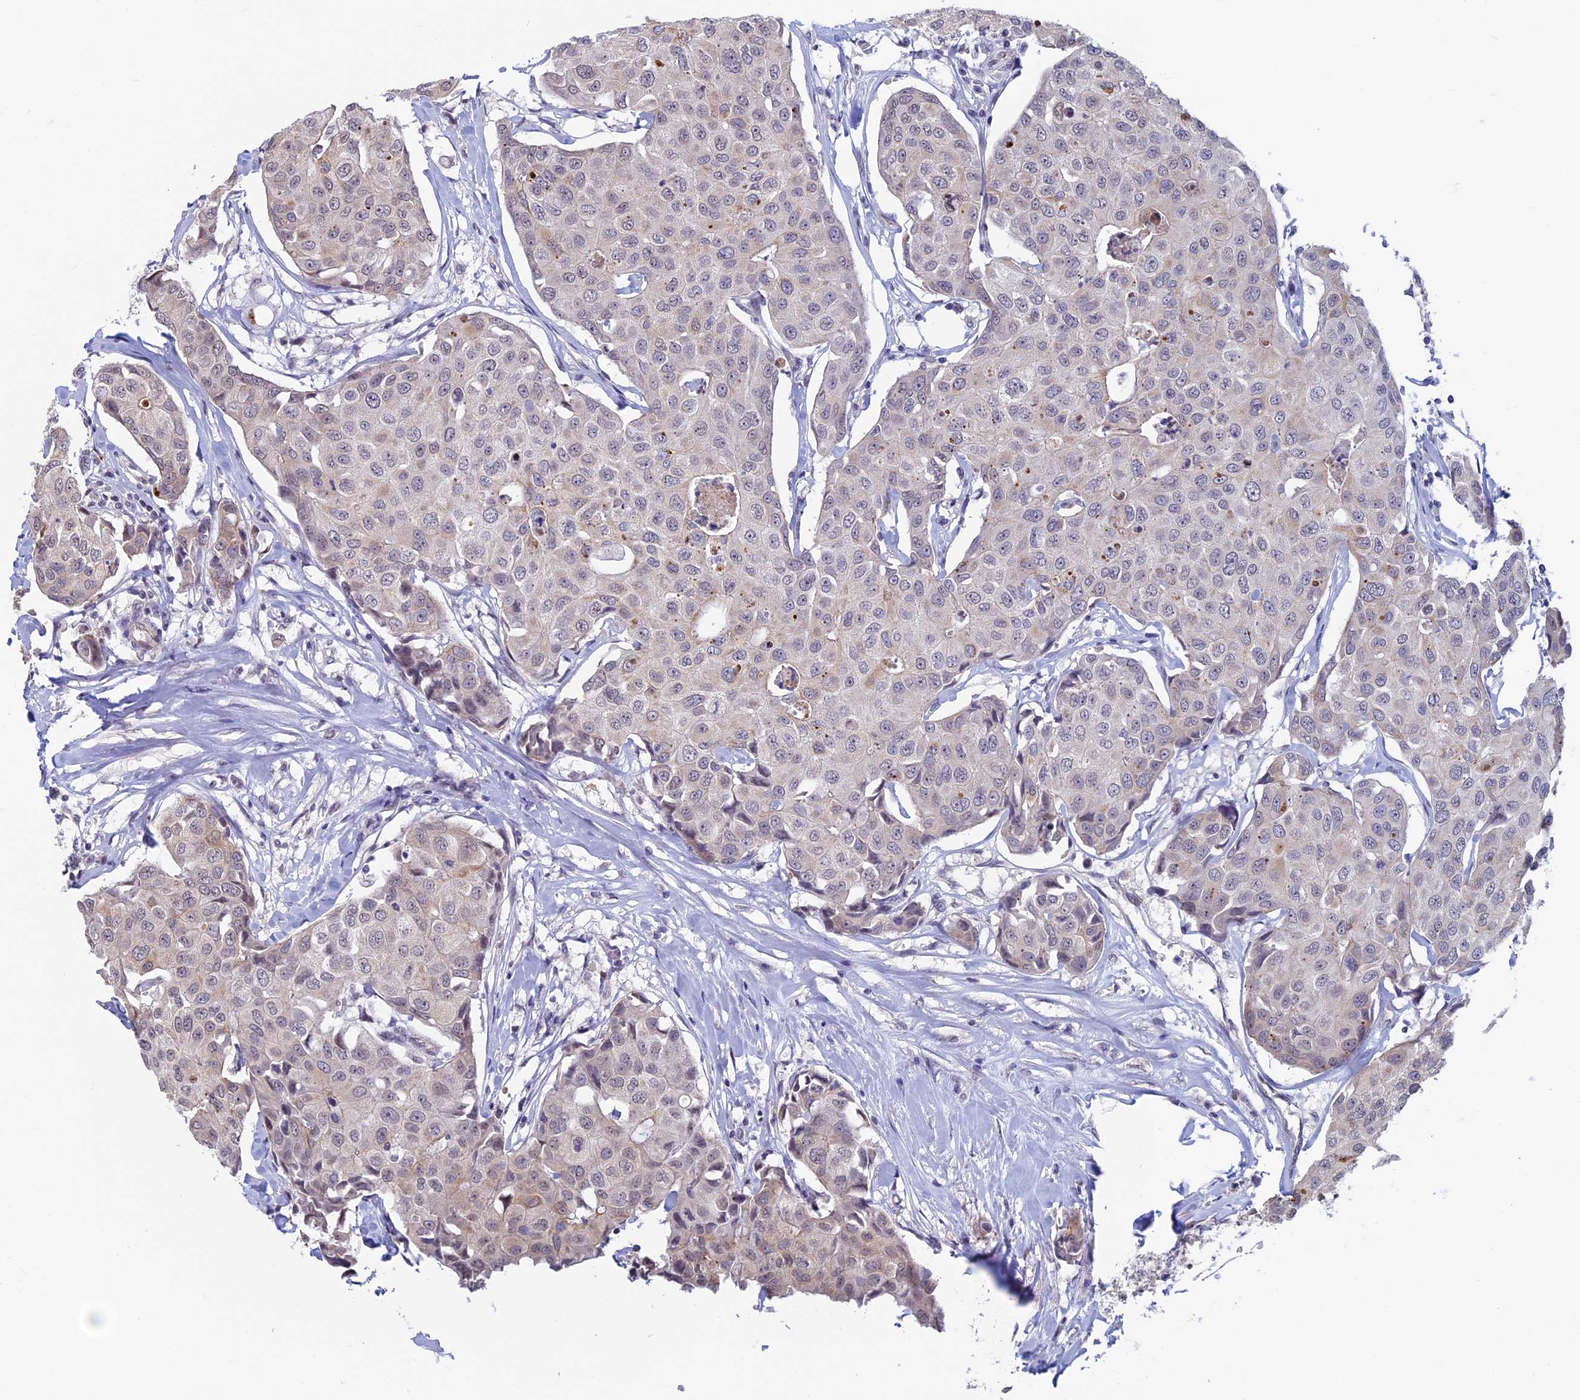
{"staining": {"intensity": "weak", "quantity": "<25%", "location": "cytoplasmic/membranous,nuclear"}, "tissue": "breast cancer", "cell_type": "Tumor cells", "image_type": "cancer", "snomed": [{"axis": "morphology", "description": "Duct carcinoma"}, {"axis": "topography", "description": "Breast"}], "caption": "DAB (3,3'-diaminobenzidine) immunohistochemical staining of breast cancer demonstrates no significant positivity in tumor cells.", "gene": "SPIRE1", "patient": {"sex": "female", "age": 80}}